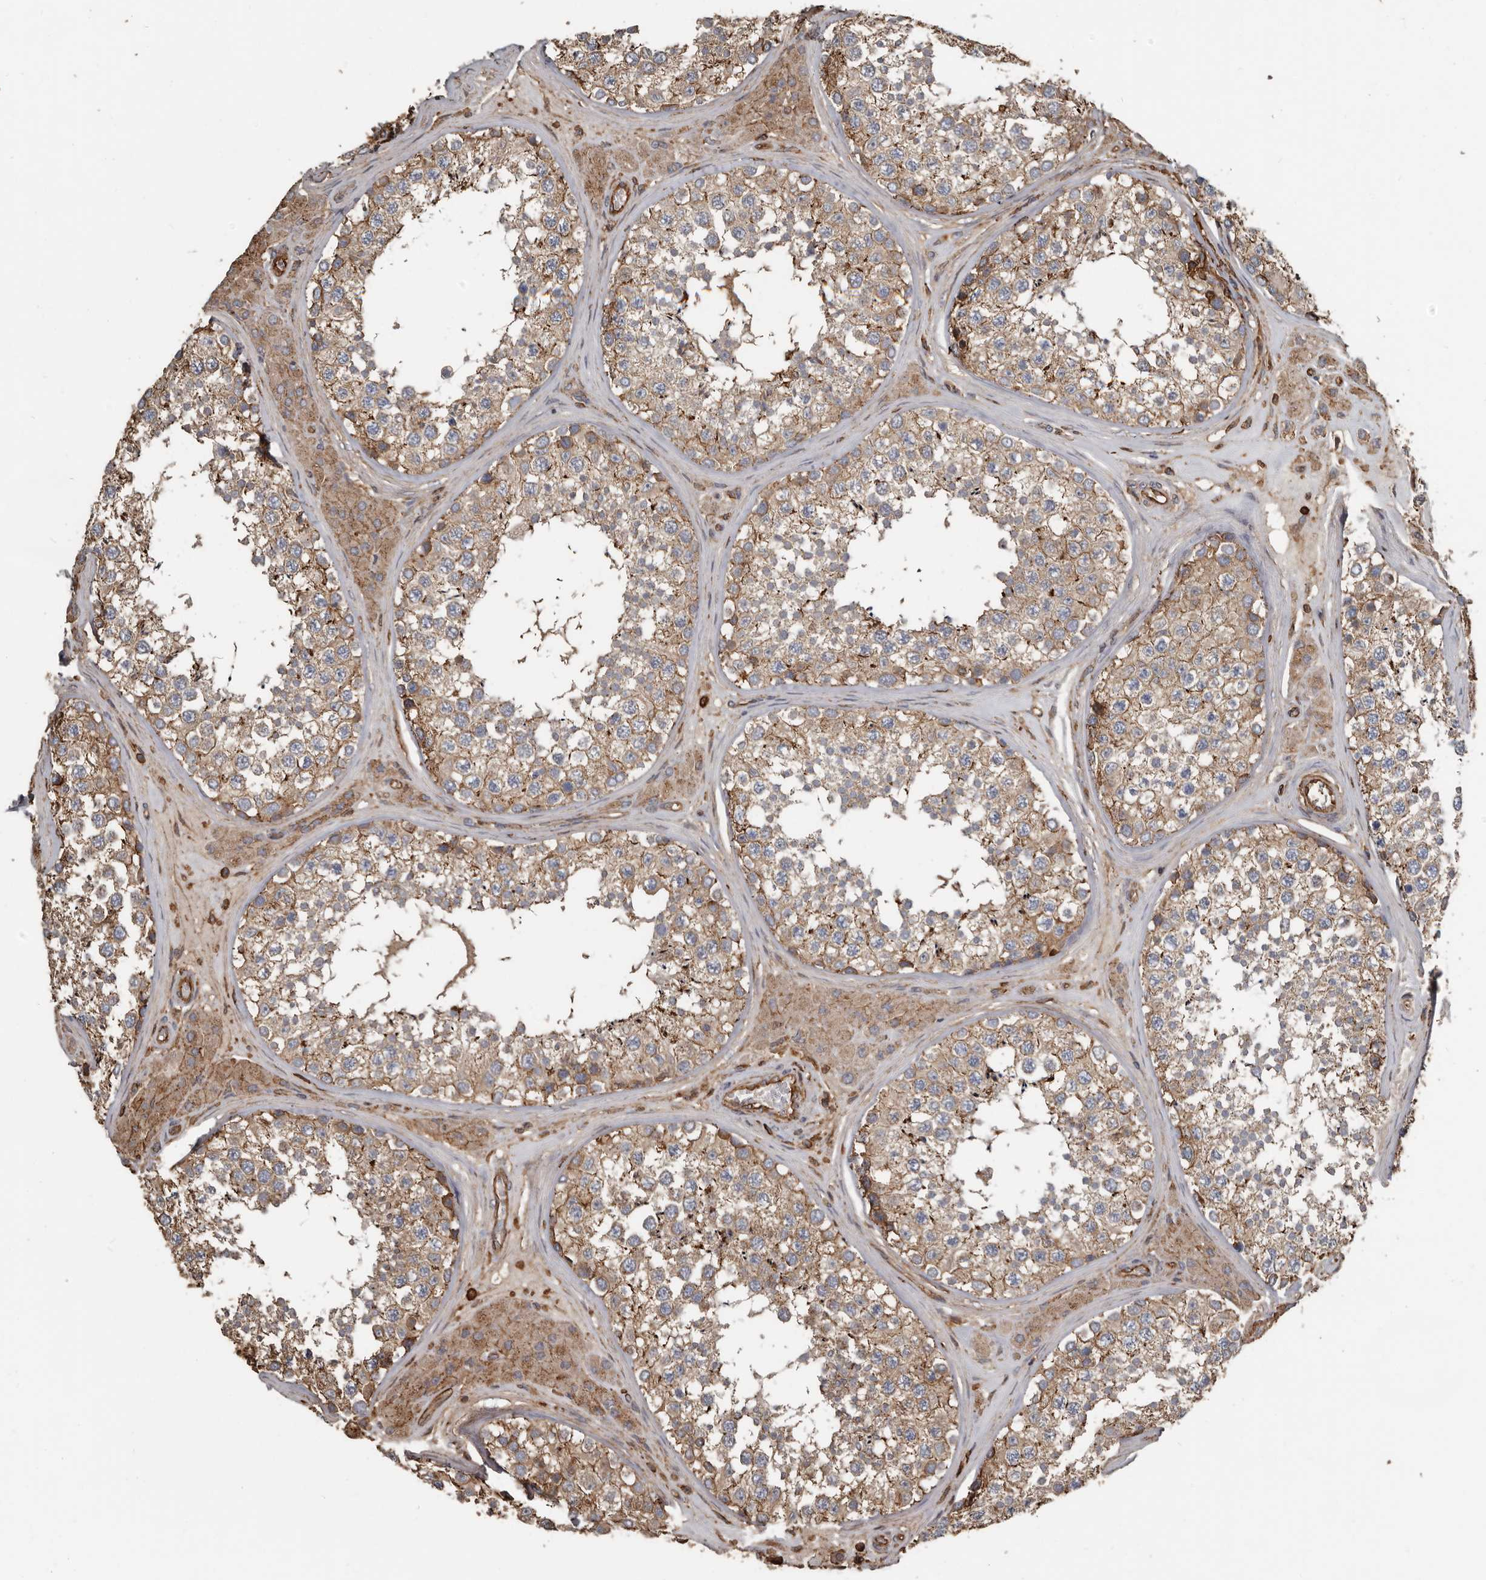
{"staining": {"intensity": "moderate", "quantity": ">75%", "location": "cytoplasmic/membranous"}, "tissue": "testis", "cell_type": "Cells in seminiferous ducts", "image_type": "normal", "snomed": [{"axis": "morphology", "description": "Normal tissue, NOS"}, {"axis": "topography", "description": "Testis"}], "caption": "This photomicrograph demonstrates IHC staining of normal testis, with medium moderate cytoplasmic/membranous expression in approximately >75% of cells in seminiferous ducts.", "gene": "DENND6B", "patient": {"sex": "male", "age": 46}}